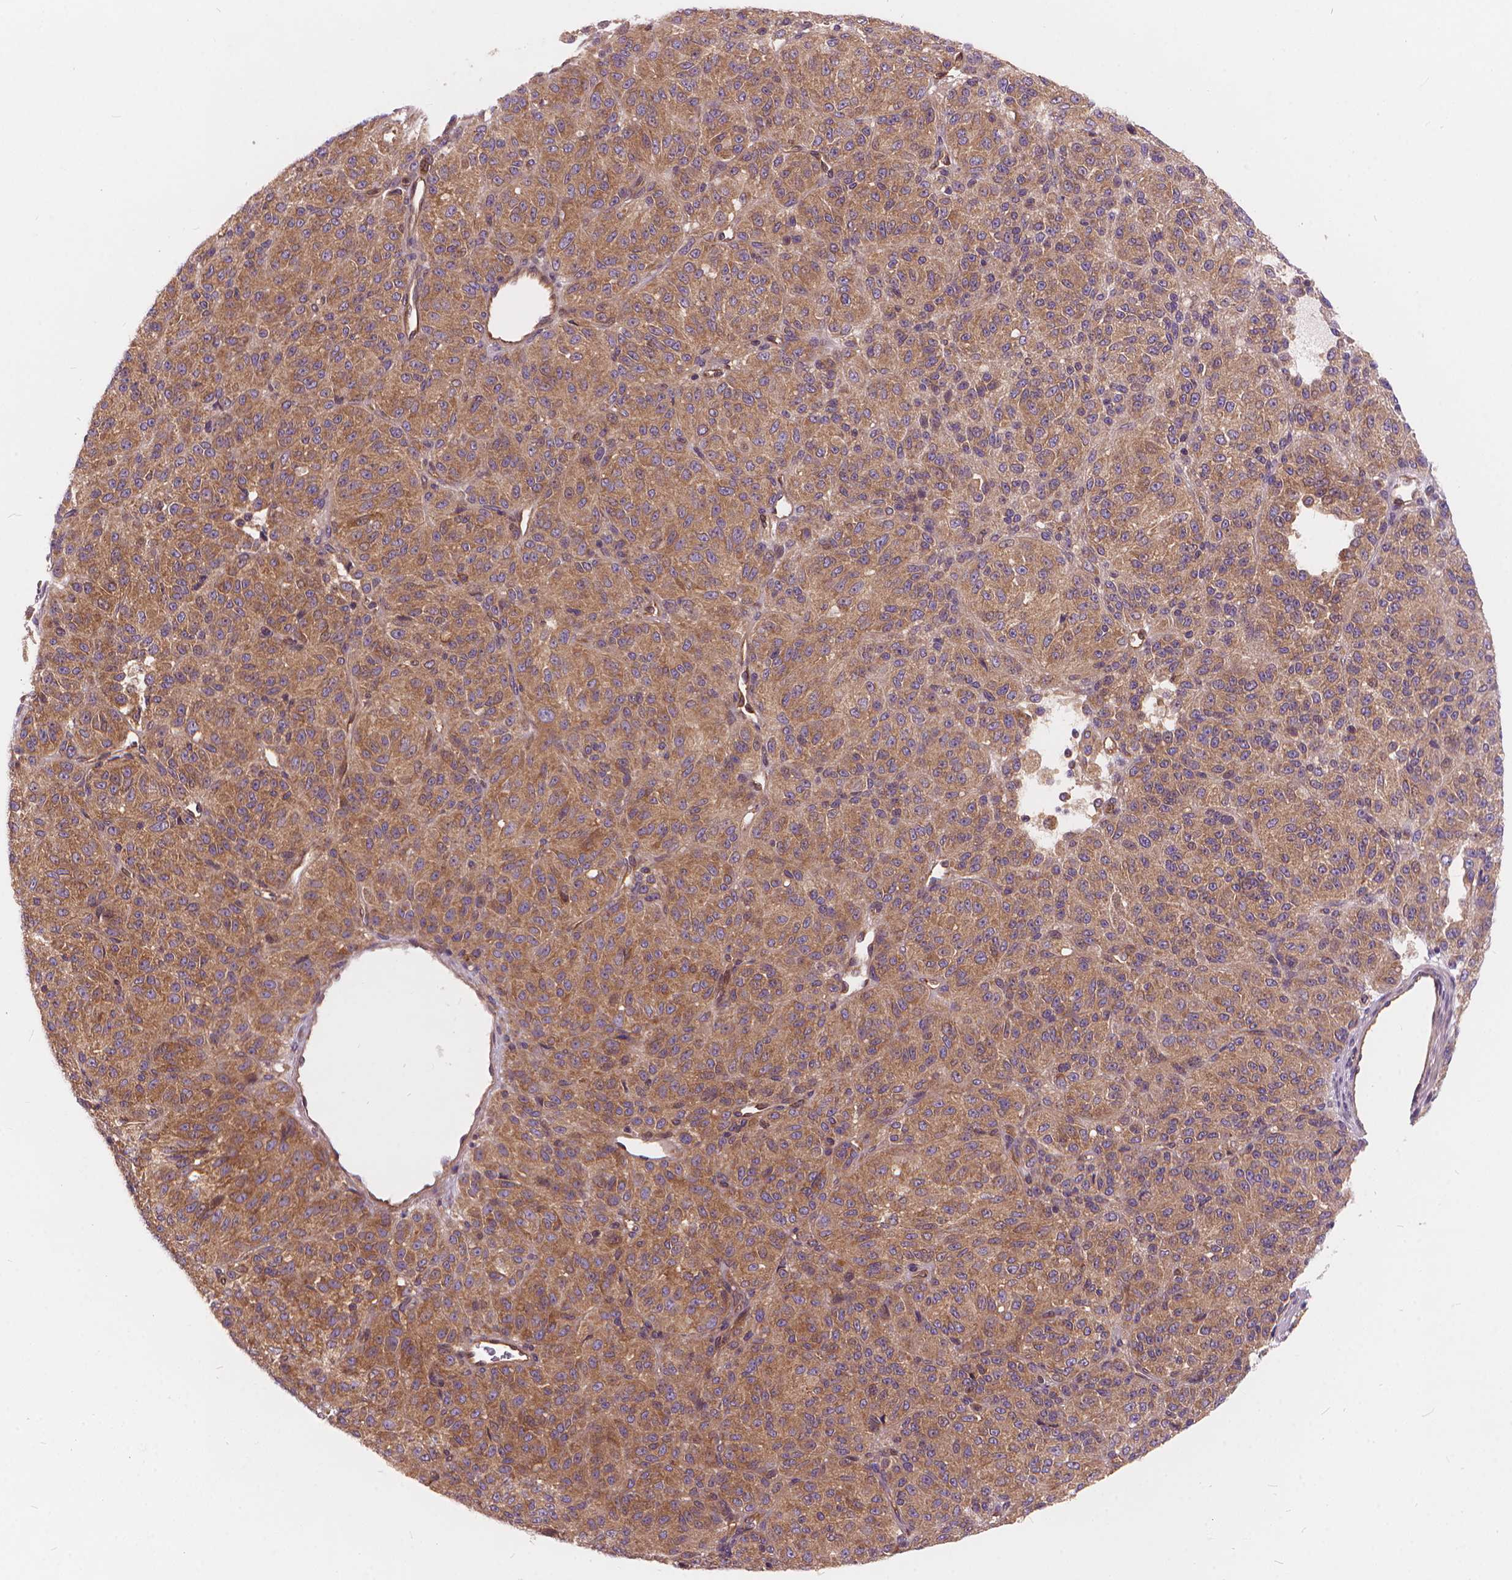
{"staining": {"intensity": "moderate", "quantity": ">75%", "location": "cytoplasmic/membranous"}, "tissue": "melanoma", "cell_type": "Tumor cells", "image_type": "cancer", "snomed": [{"axis": "morphology", "description": "Malignant melanoma, Metastatic site"}, {"axis": "topography", "description": "Brain"}], "caption": "Tumor cells exhibit moderate cytoplasmic/membranous expression in about >75% of cells in melanoma.", "gene": "ARAP1", "patient": {"sex": "female", "age": 56}}